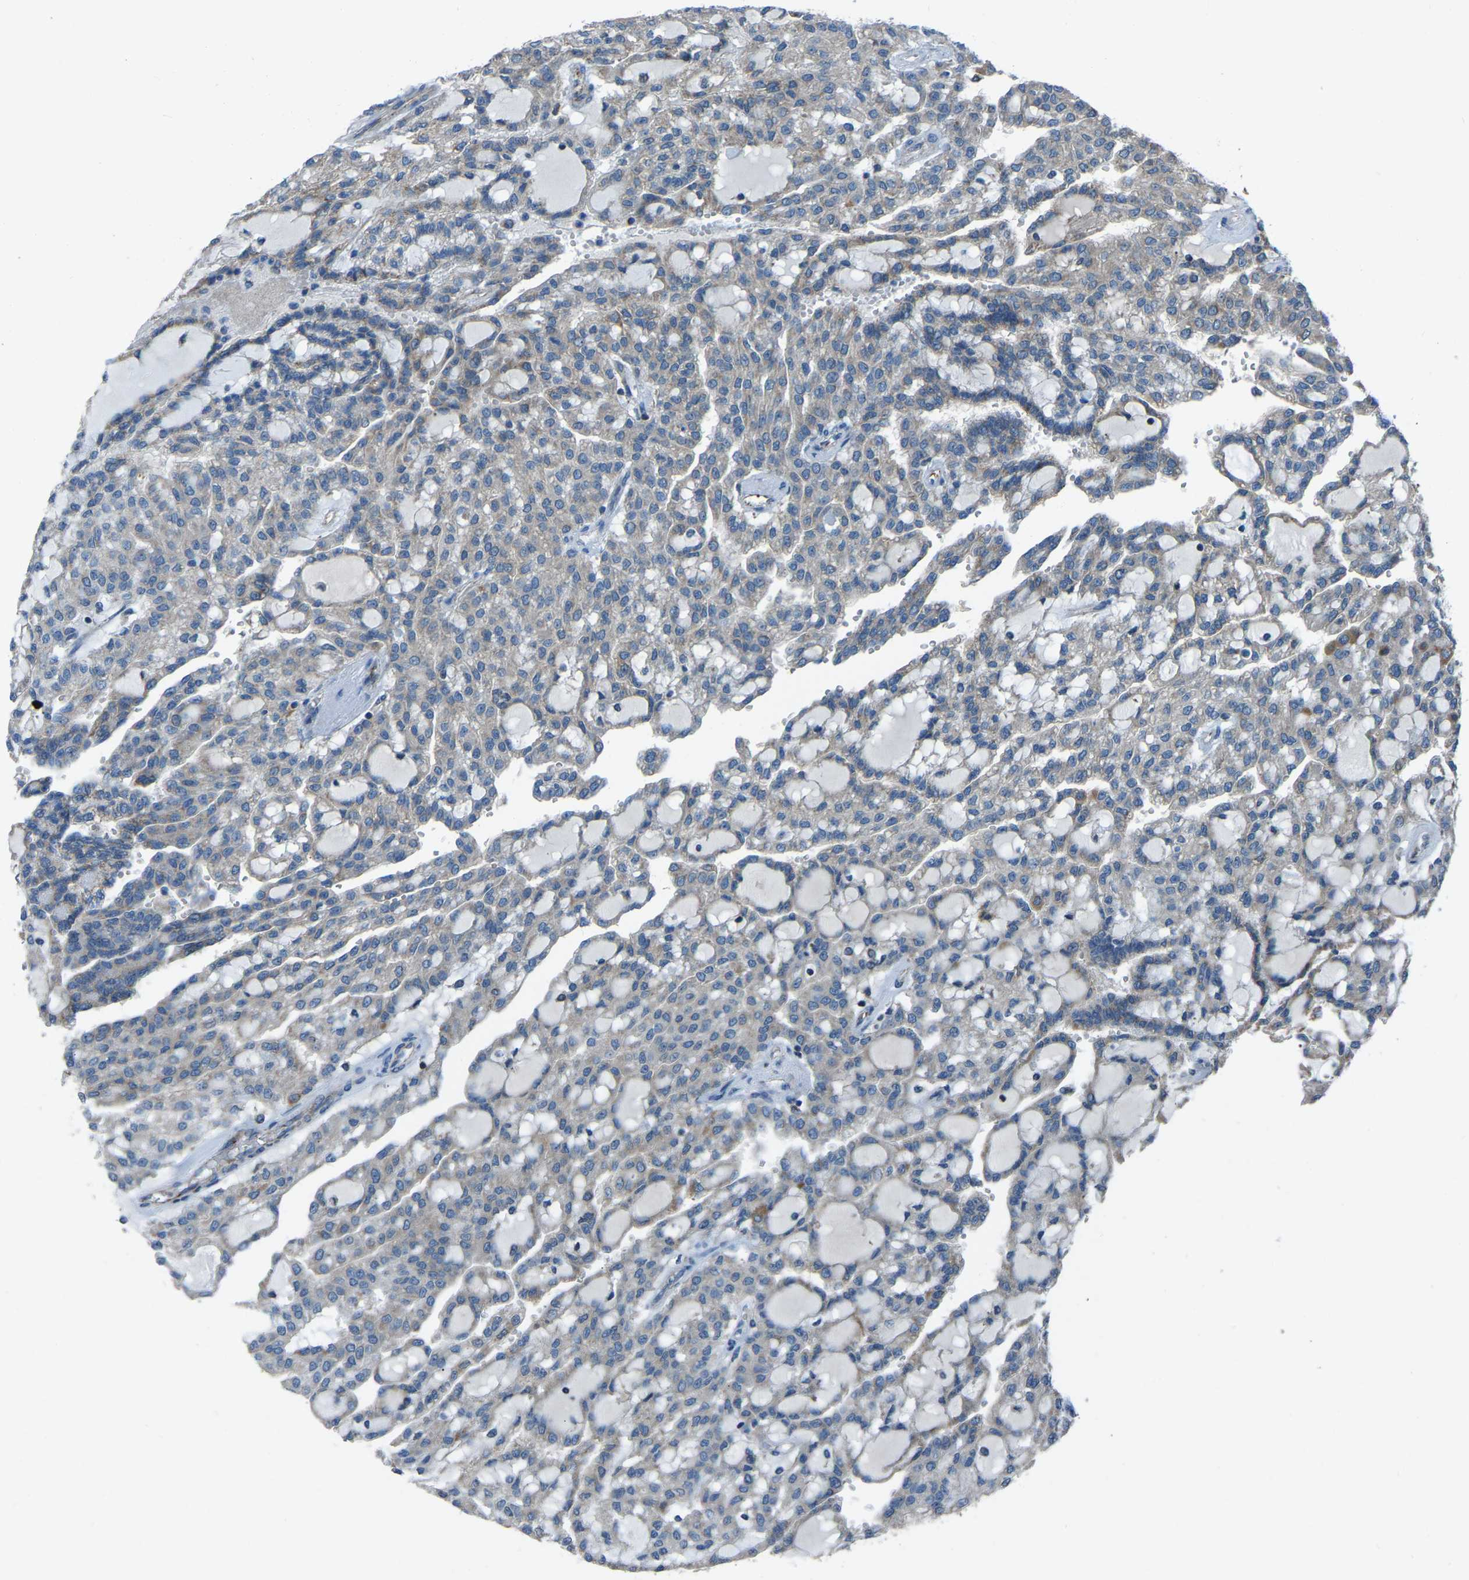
{"staining": {"intensity": "weak", "quantity": "<25%", "location": "cytoplasmic/membranous"}, "tissue": "renal cancer", "cell_type": "Tumor cells", "image_type": "cancer", "snomed": [{"axis": "morphology", "description": "Adenocarcinoma, NOS"}, {"axis": "topography", "description": "Kidney"}], "caption": "An immunohistochemistry histopathology image of renal cancer is shown. There is no staining in tumor cells of renal cancer.", "gene": "AKR1A1", "patient": {"sex": "male", "age": 63}}